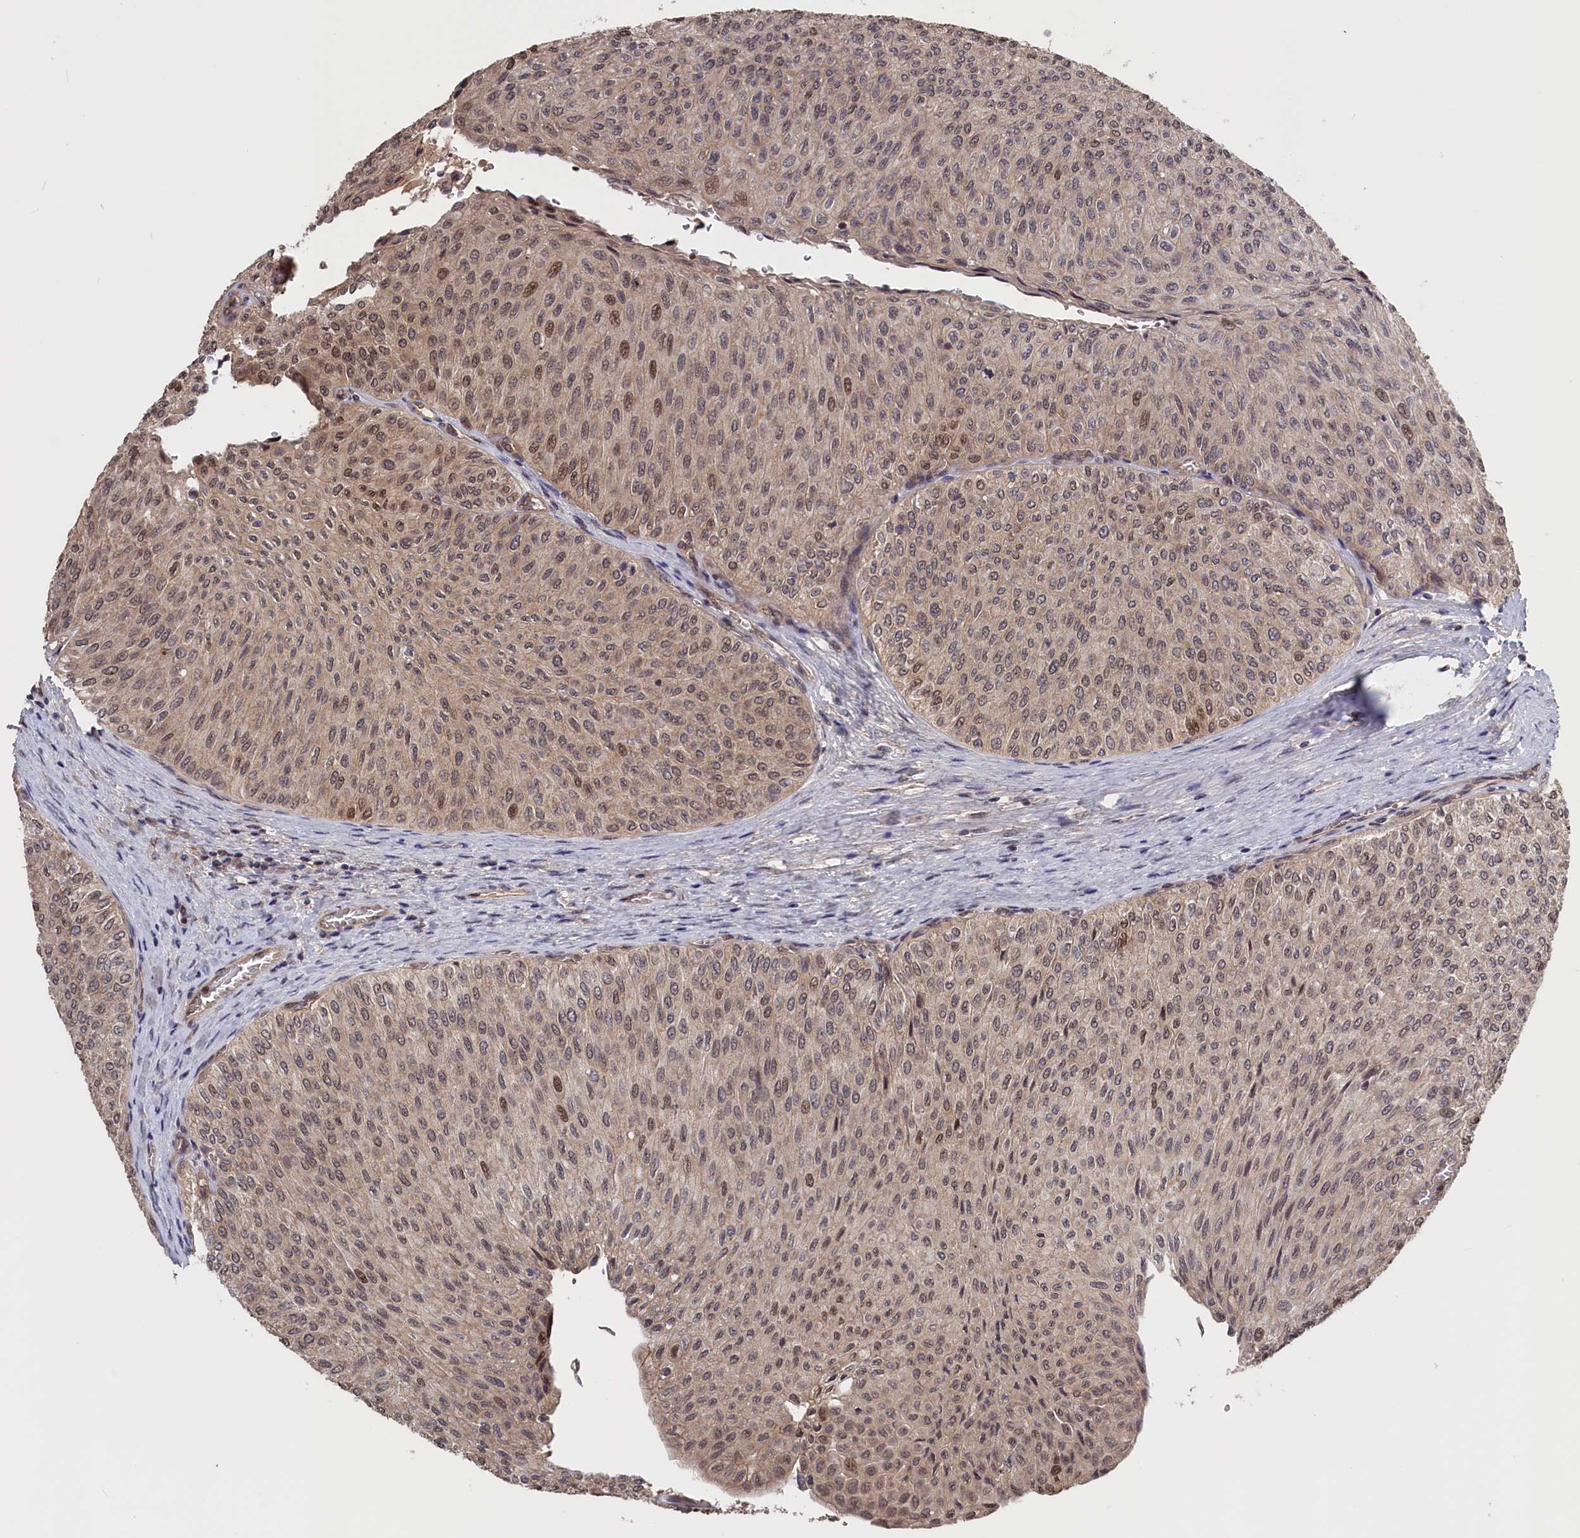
{"staining": {"intensity": "weak", "quantity": "25%-75%", "location": "nuclear"}, "tissue": "urothelial cancer", "cell_type": "Tumor cells", "image_type": "cancer", "snomed": [{"axis": "morphology", "description": "Urothelial carcinoma, Low grade"}, {"axis": "topography", "description": "Urinary bladder"}], "caption": "About 25%-75% of tumor cells in low-grade urothelial carcinoma exhibit weak nuclear protein positivity as visualized by brown immunohistochemical staining.", "gene": "PLP2", "patient": {"sex": "male", "age": 78}}